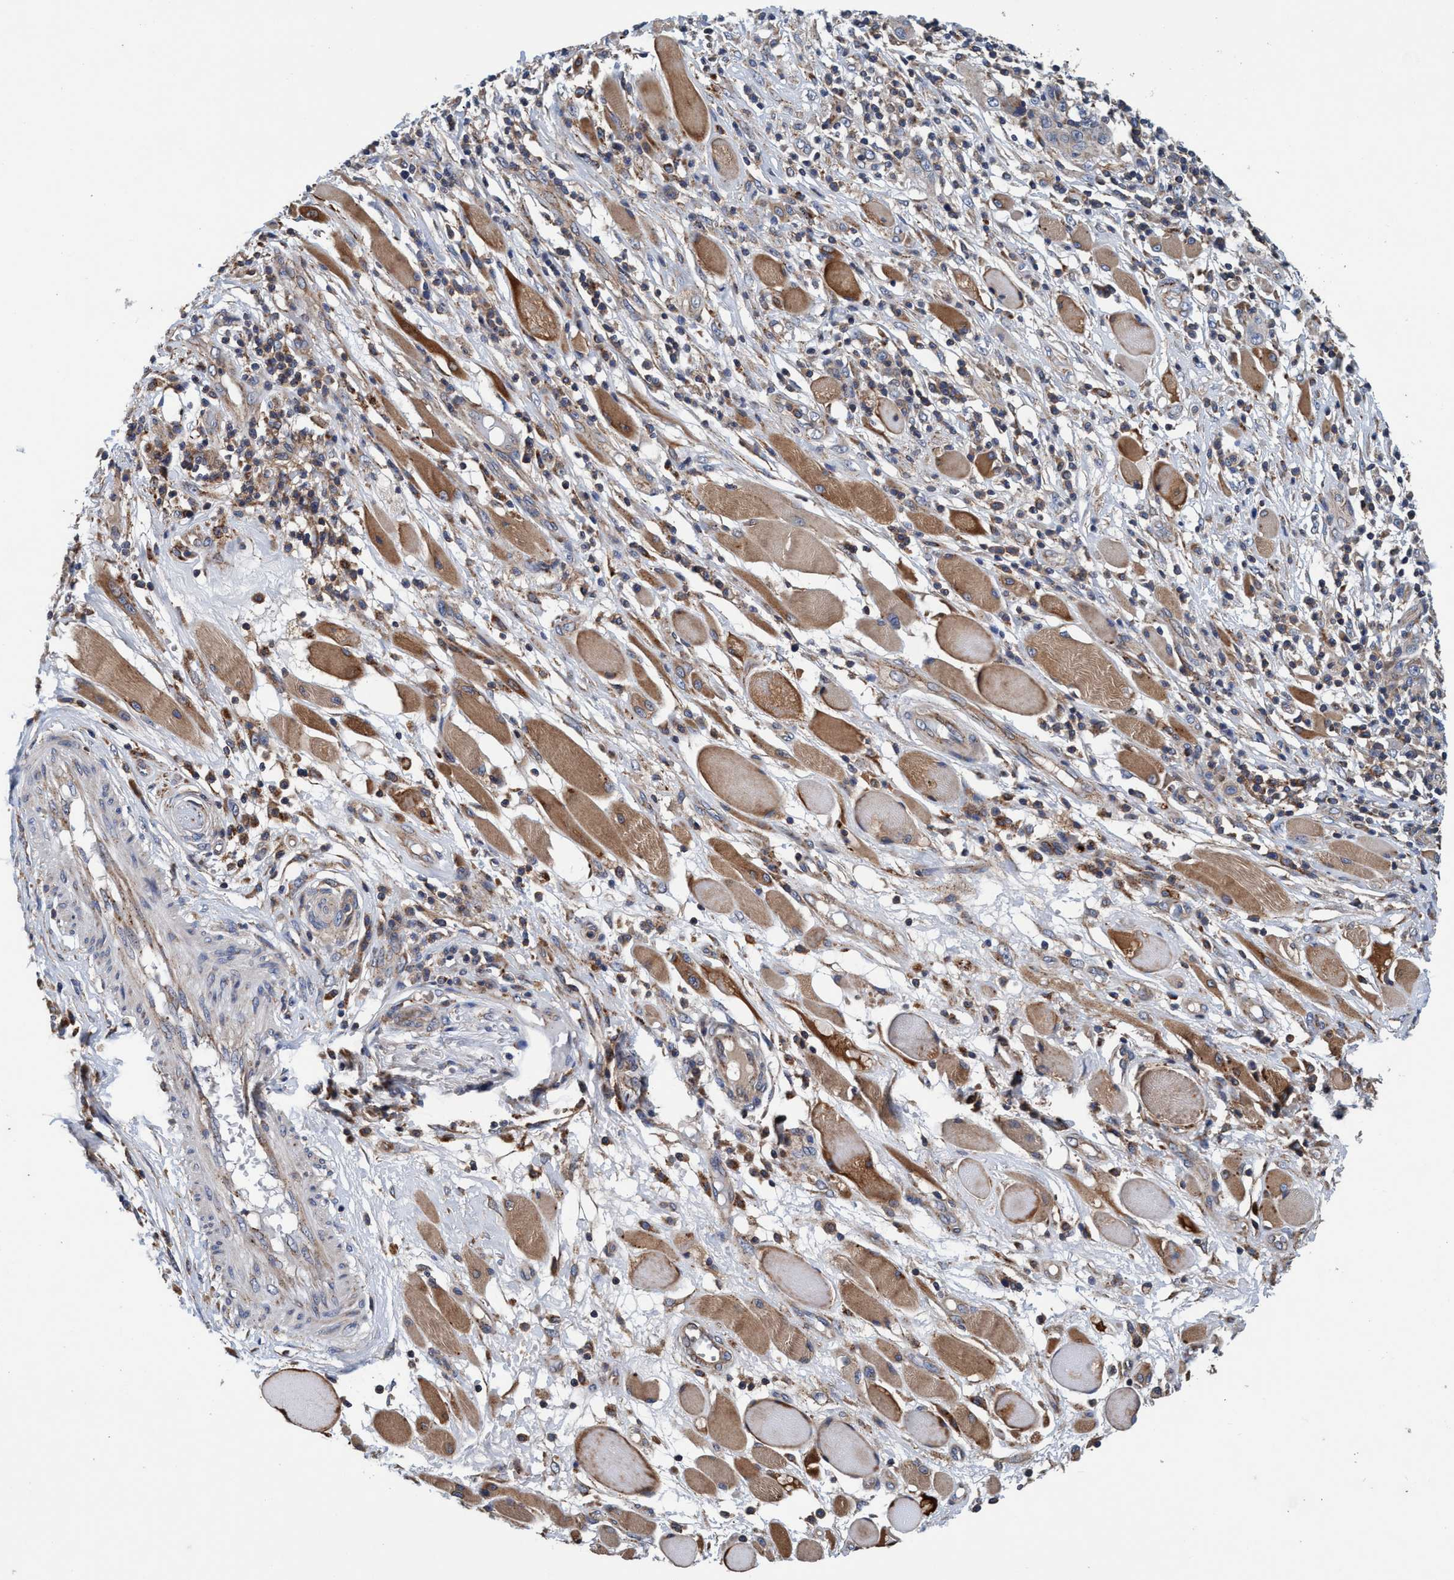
{"staining": {"intensity": "weak", "quantity": "25%-75%", "location": "cytoplasmic/membranous"}, "tissue": "skin cancer", "cell_type": "Tumor cells", "image_type": "cancer", "snomed": [{"axis": "morphology", "description": "Squamous cell carcinoma, NOS"}, {"axis": "topography", "description": "Skin"}], "caption": "Immunohistochemical staining of skin cancer (squamous cell carcinoma) displays weak cytoplasmic/membranous protein positivity in approximately 25%-75% of tumor cells.", "gene": "ENDOG", "patient": {"sex": "female", "age": 88}}